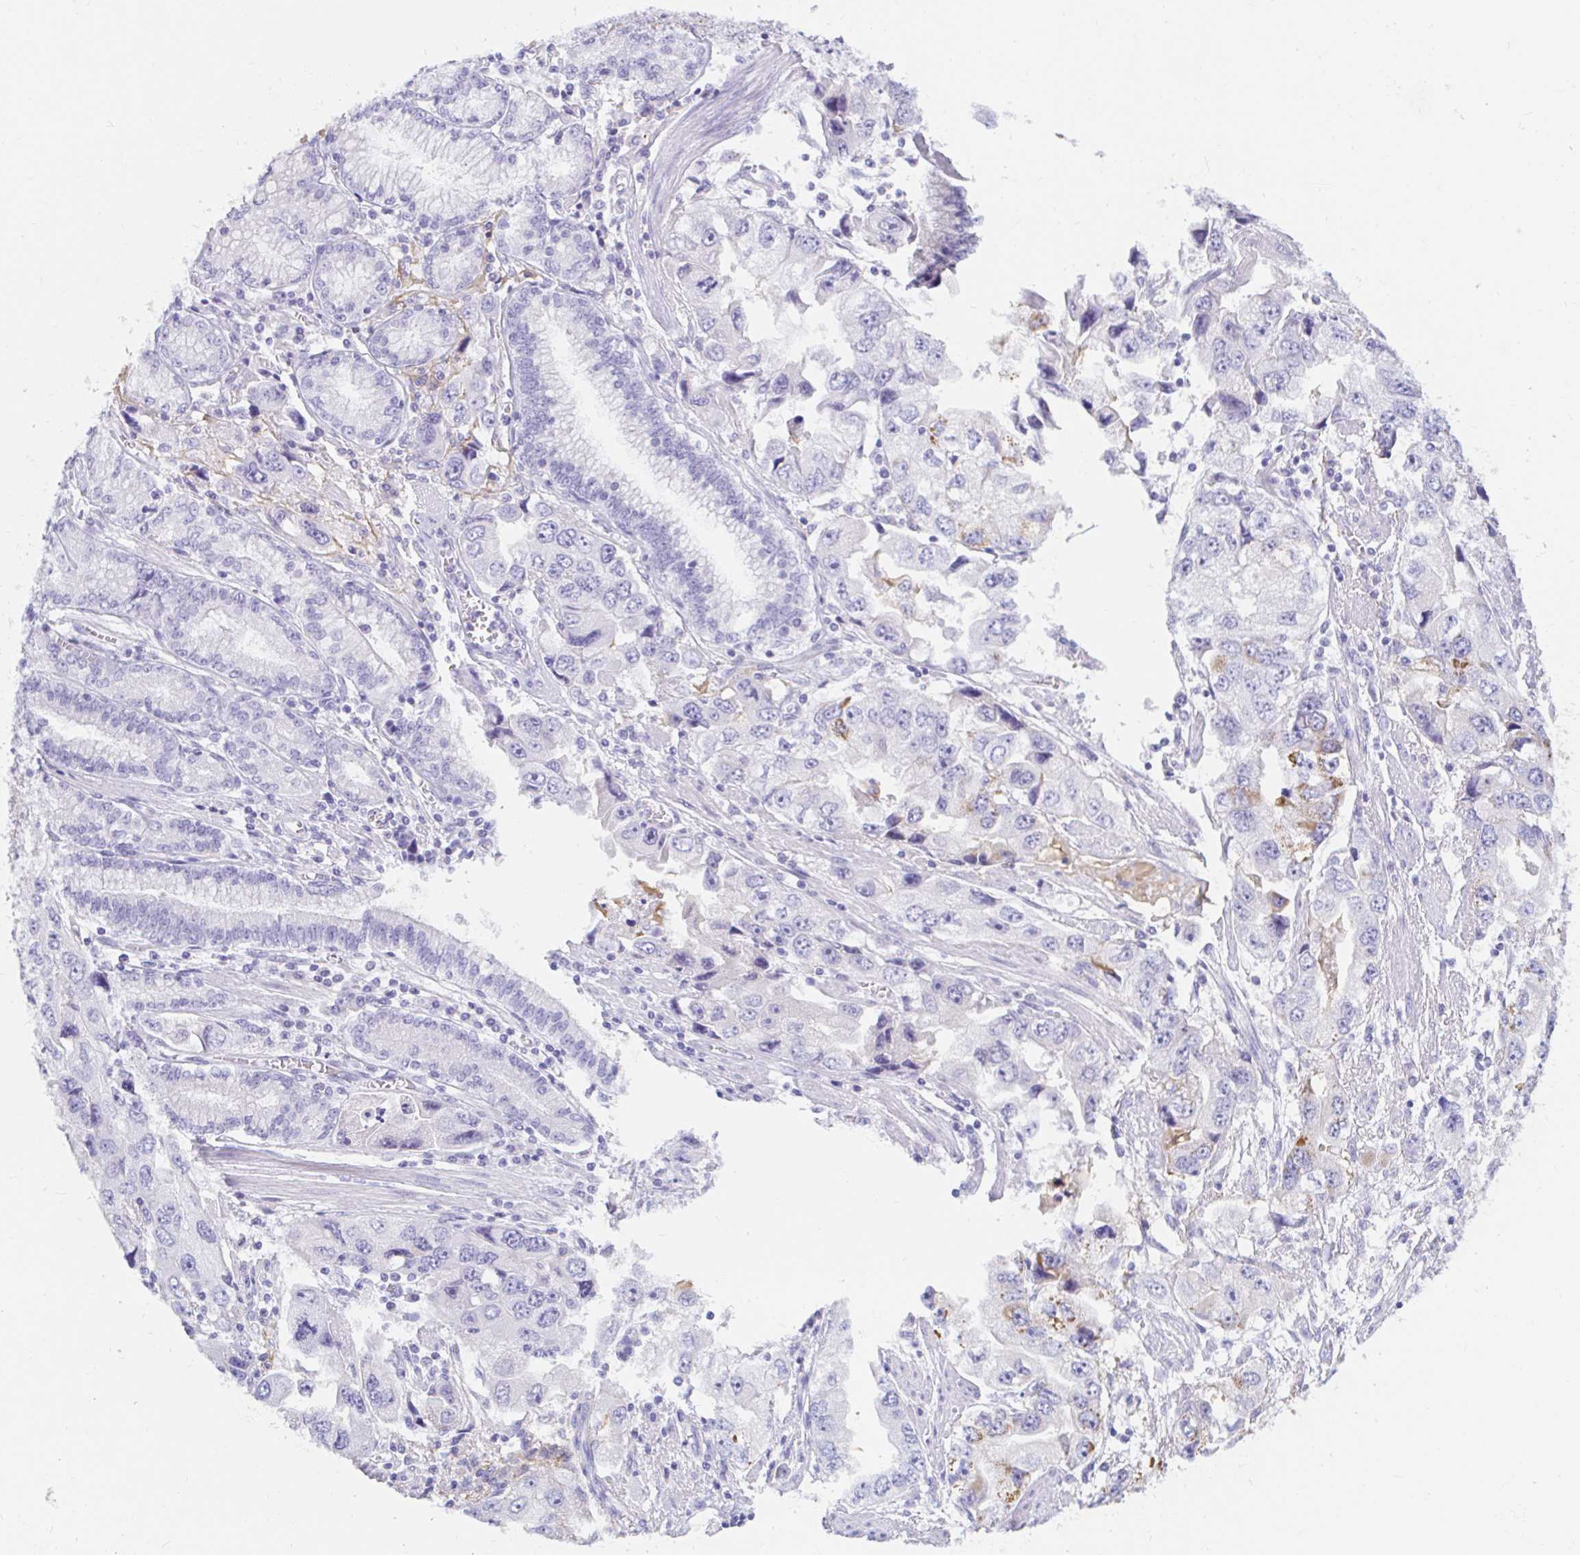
{"staining": {"intensity": "negative", "quantity": "none", "location": "none"}, "tissue": "stomach cancer", "cell_type": "Tumor cells", "image_type": "cancer", "snomed": [{"axis": "morphology", "description": "Adenocarcinoma, NOS"}, {"axis": "topography", "description": "Stomach, lower"}], "caption": "Immunohistochemistry (IHC) of human stomach adenocarcinoma demonstrates no positivity in tumor cells.", "gene": "TEX44", "patient": {"sex": "female", "age": 93}}